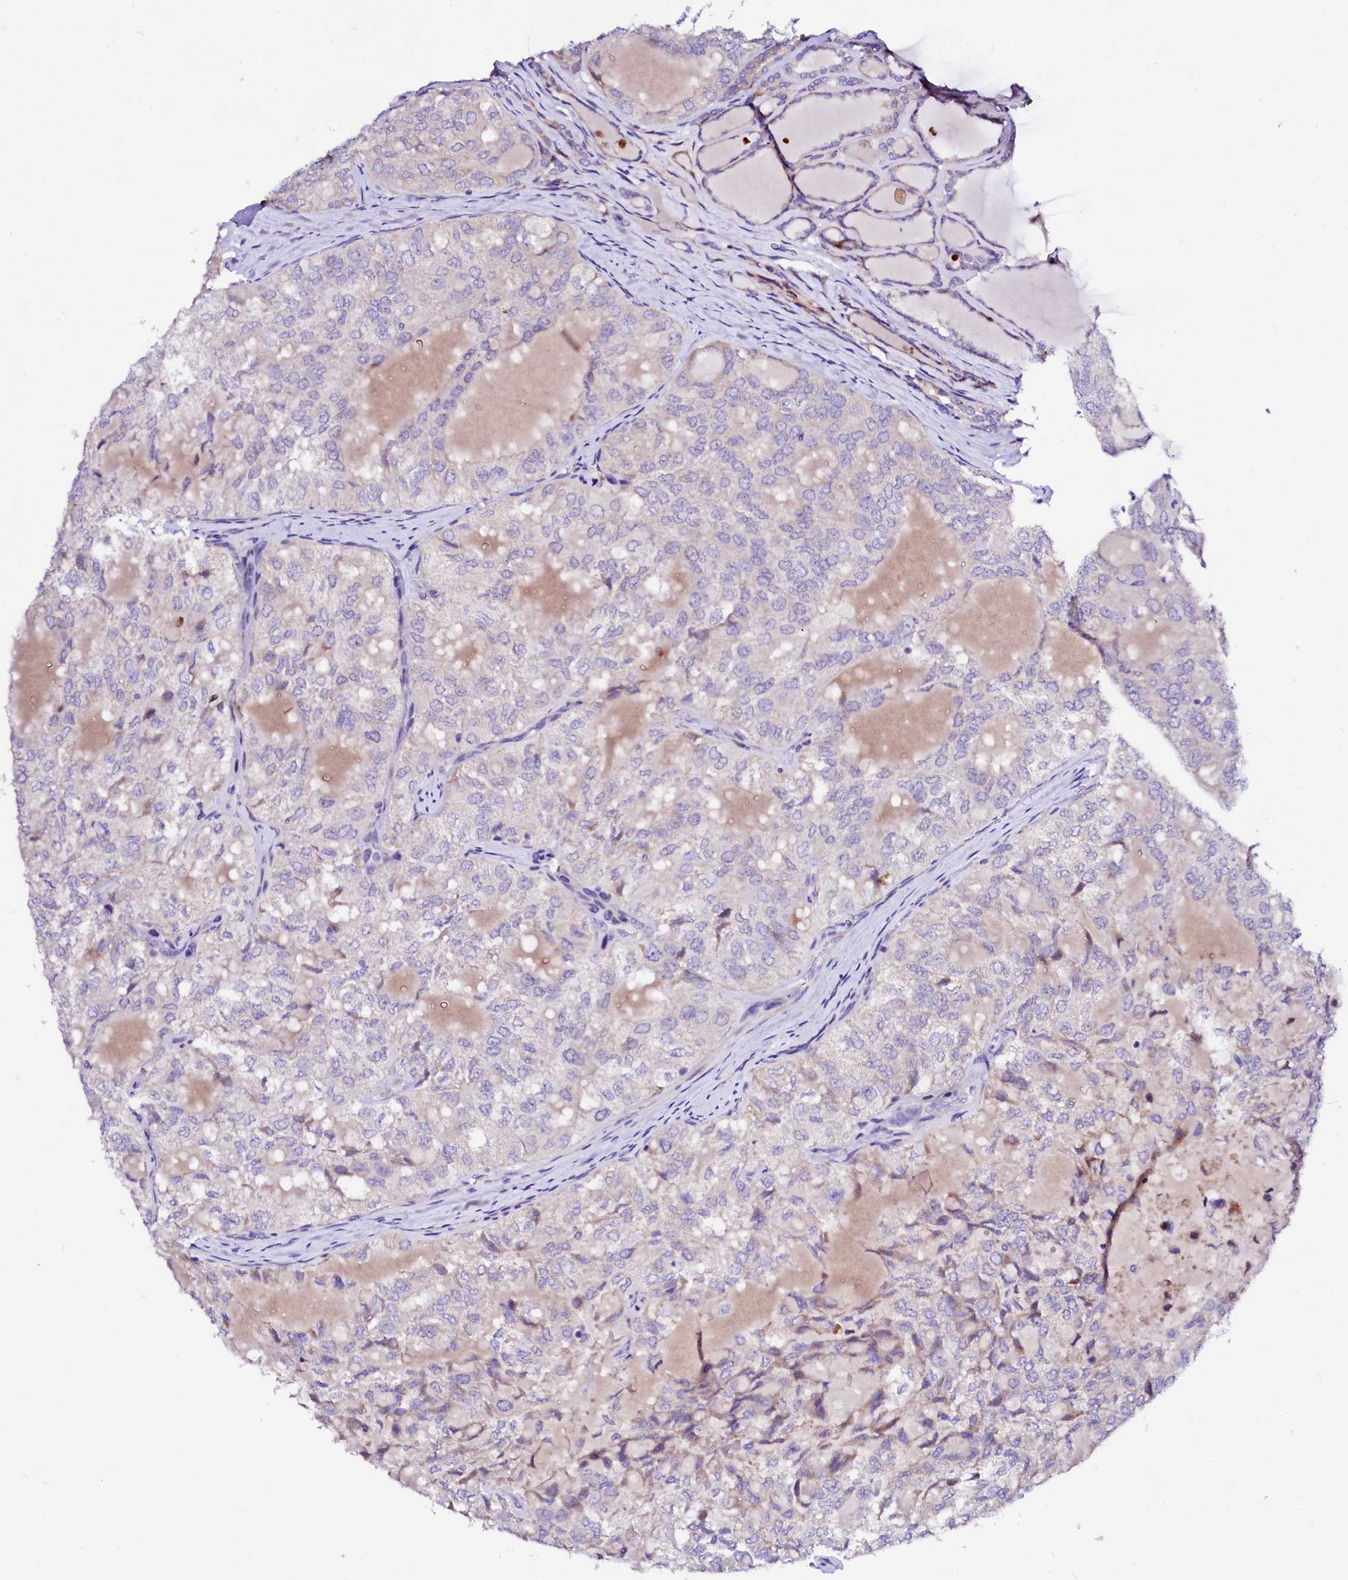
{"staining": {"intensity": "negative", "quantity": "none", "location": "none"}, "tissue": "thyroid cancer", "cell_type": "Tumor cells", "image_type": "cancer", "snomed": [{"axis": "morphology", "description": "Follicular adenoma carcinoma, NOS"}, {"axis": "topography", "description": "Thyroid gland"}], "caption": "DAB (3,3'-diaminobenzidine) immunohistochemical staining of follicular adenoma carcinoma (thyroid) shows no significant staining in tumor cells.", "gene": "BTBD16", "patient": {"sex": "male", "age": 75}}